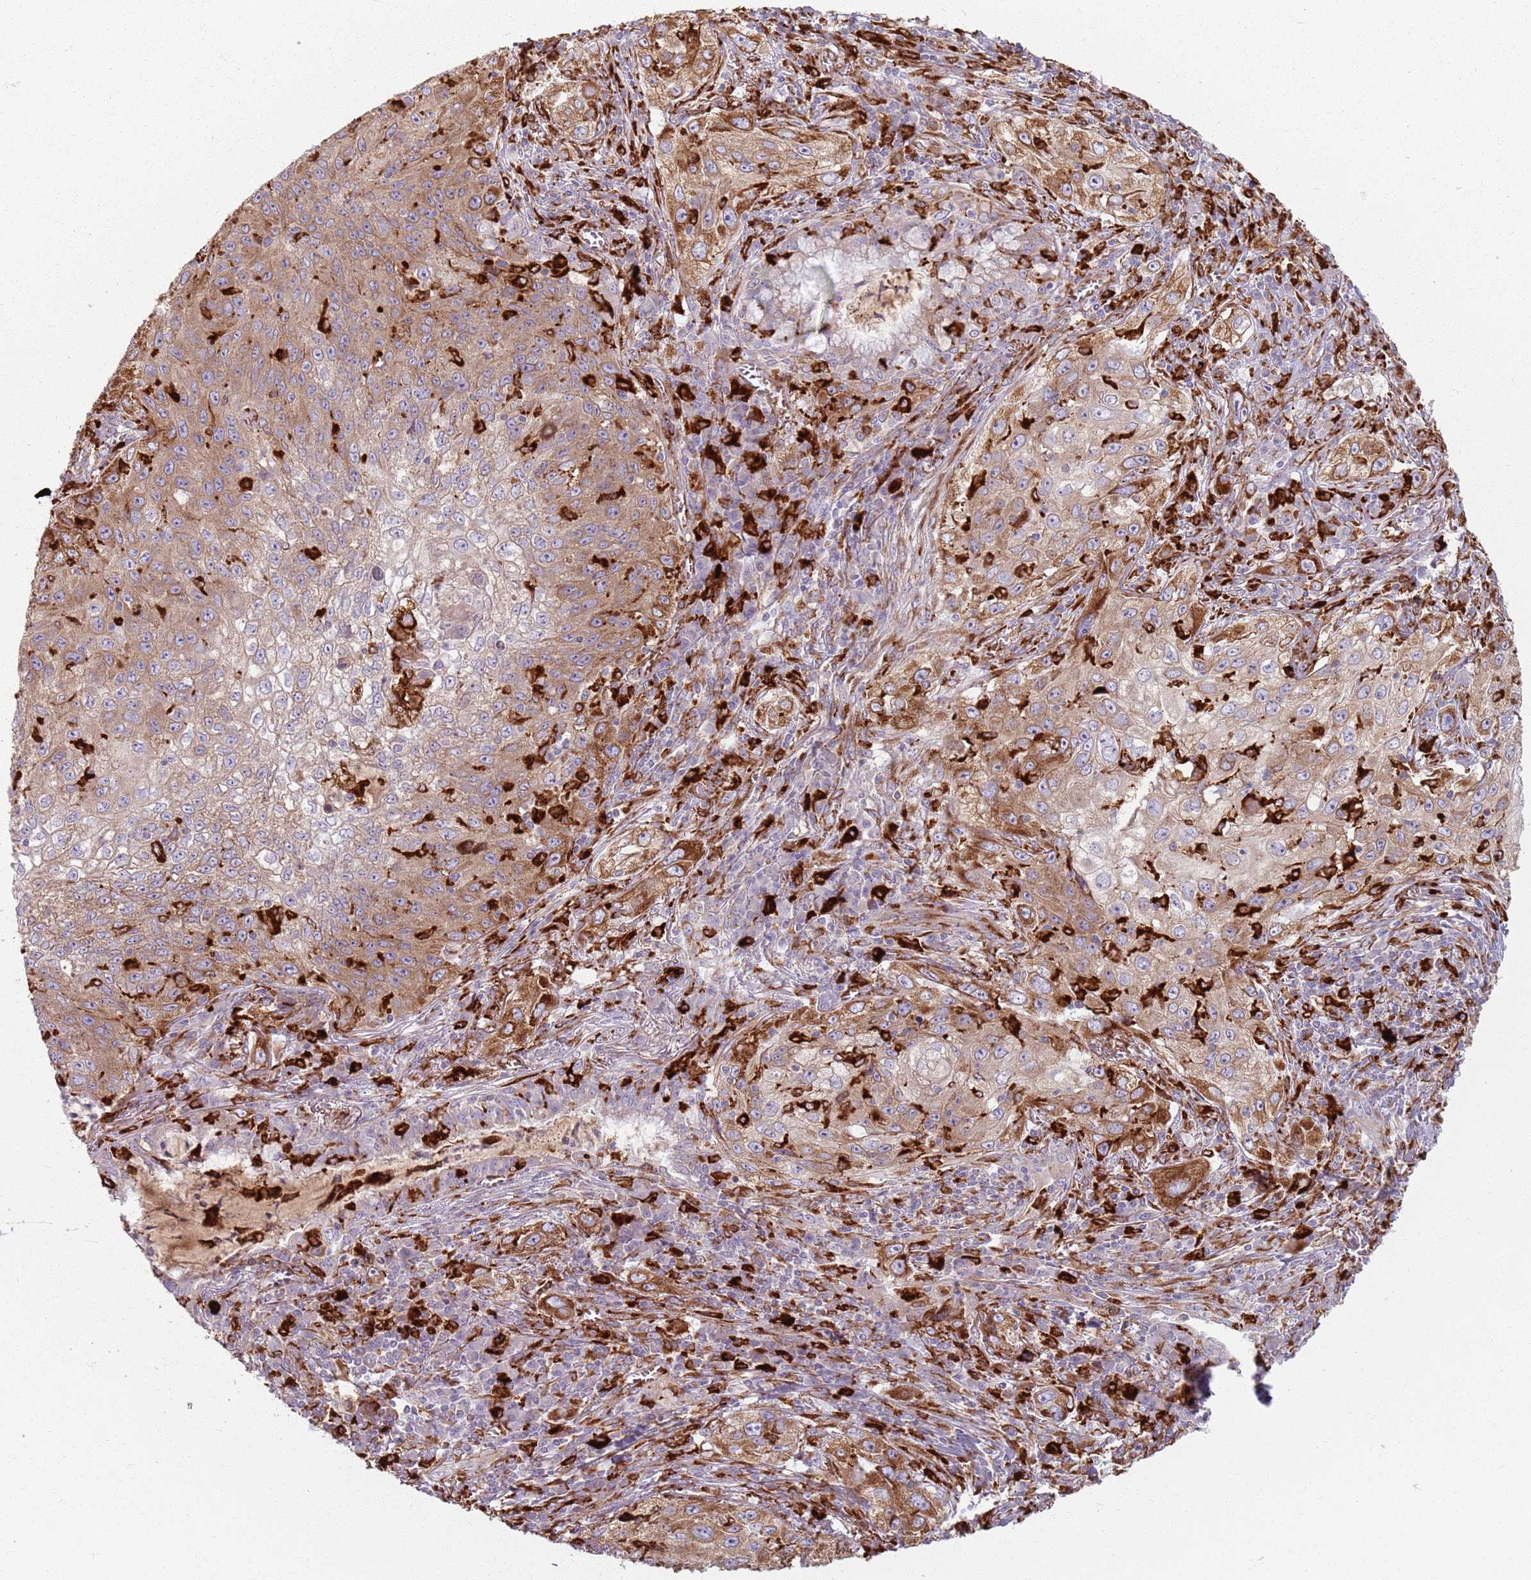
{"staining": {"intensity": "moderate", "quantity": ">75%", "location": "cytoplasmic/membranous"}, "tissue": "lung cancer", "cell_type": "Tumor cells", "image_type": "cancer", "snomed": [{"axis": "morphology", "description": "Squamous cell carcinoma, NOS"}, {"axis": "topography", "description": "Lung"}], "caption": "A photomicrograph of lung cancer stained for a protein shows moderate cytoplasmic/membranous brown staining in tumor cells.", "gene": "COLGALT1", "patient": {"sex": "female", "age": 69}}